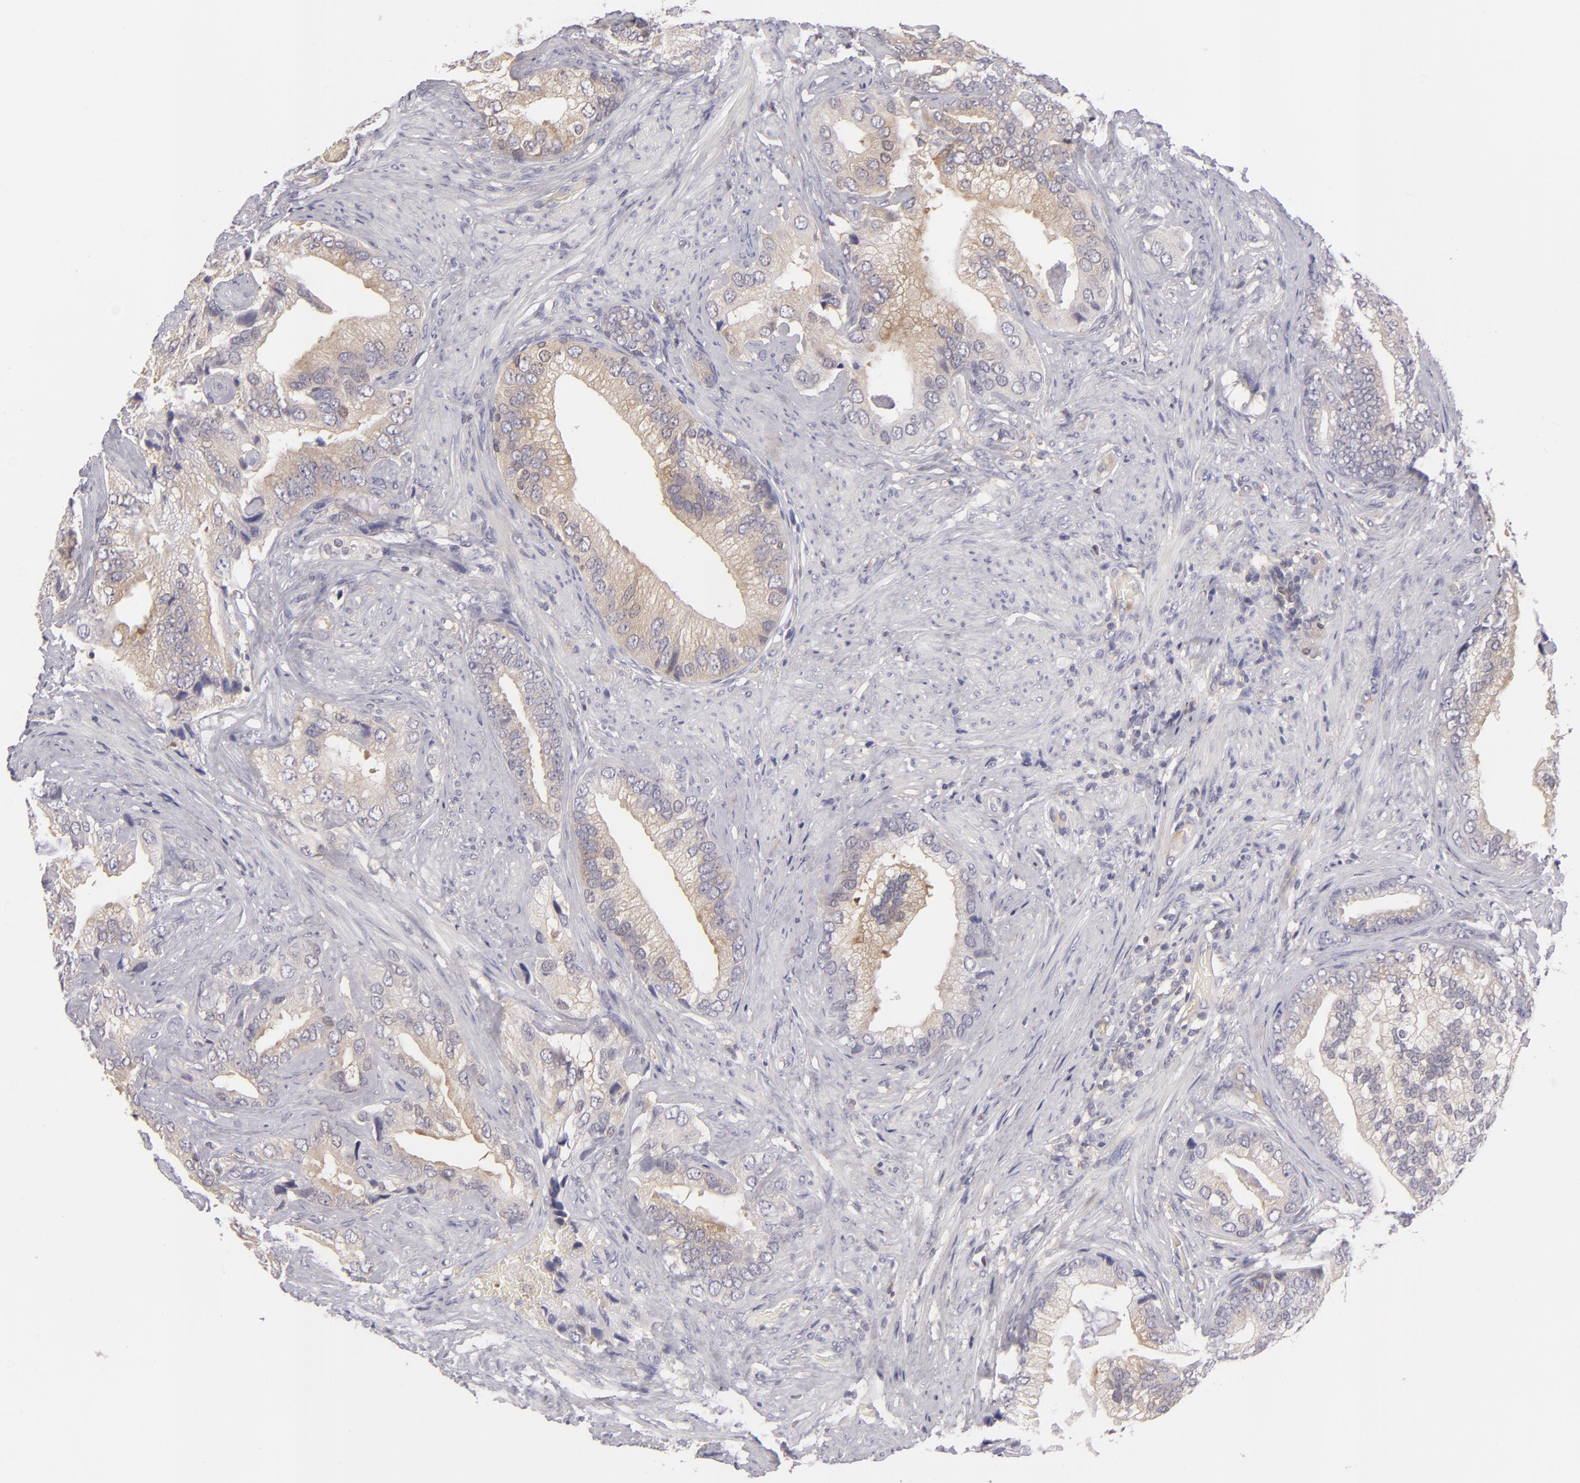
{"staining": {"intensity": "moderate", "quantity": ">75%", "location": "cytoplasmic/membranous"}, "tissue": "prostate cancer", "cell_type": "Tumor cells", "image_type": "cancer", "snomed": [{"axis": "morphology", "description": "Adenocarcinoma, Low grade"}, {"axis": "topography", "description": "Prostate"}], "caption": "Protein expression analysis of human prostate cancer reveals moderate cytoplasmic/membranous staining in about >75% of tumor cells. Ihc stains the protein of interest in brown and the nuclei are stained blue.", "gene": "MMP10", "patient": {"sex": "male", "age": 71}}